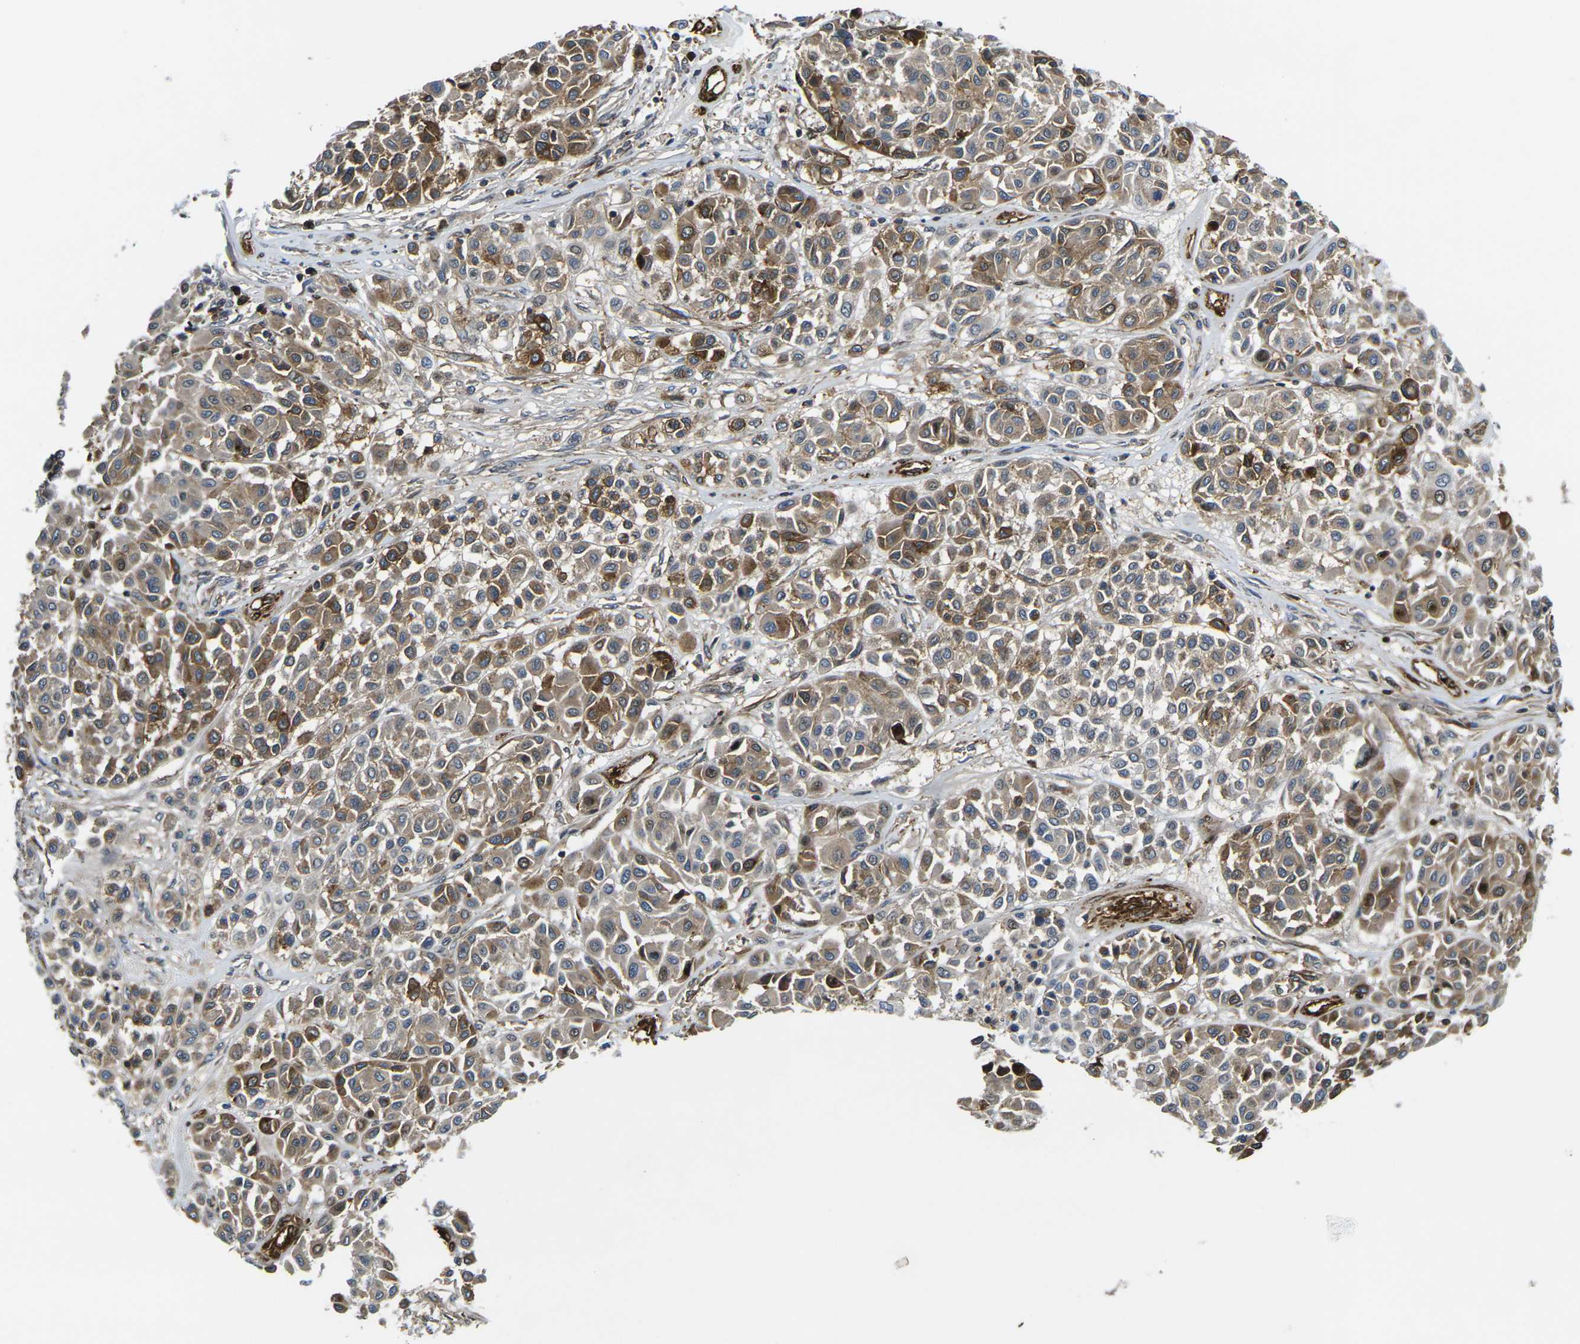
{"staining": {"intensity": "moderate", "quantity": ">75%", "location": "cytoplasmic/membranous"}, "tissue": "melanoma", "cell_type": "Tumor cells", "image_type": "cancer", "snomed": [{"axis": "morphology", "description": "Malignant melanoma, Metastatic site"}, {"axis": "topography", "description": "Soft tissue"}], "caption": "IHC (DAB) staining of human melanoma reveals moderate cytoplasmic/membranous protein staining in approximately >75% of tumor cells.", "gene": "ECE1", "patient": {"sex": "male", "age": 41}}